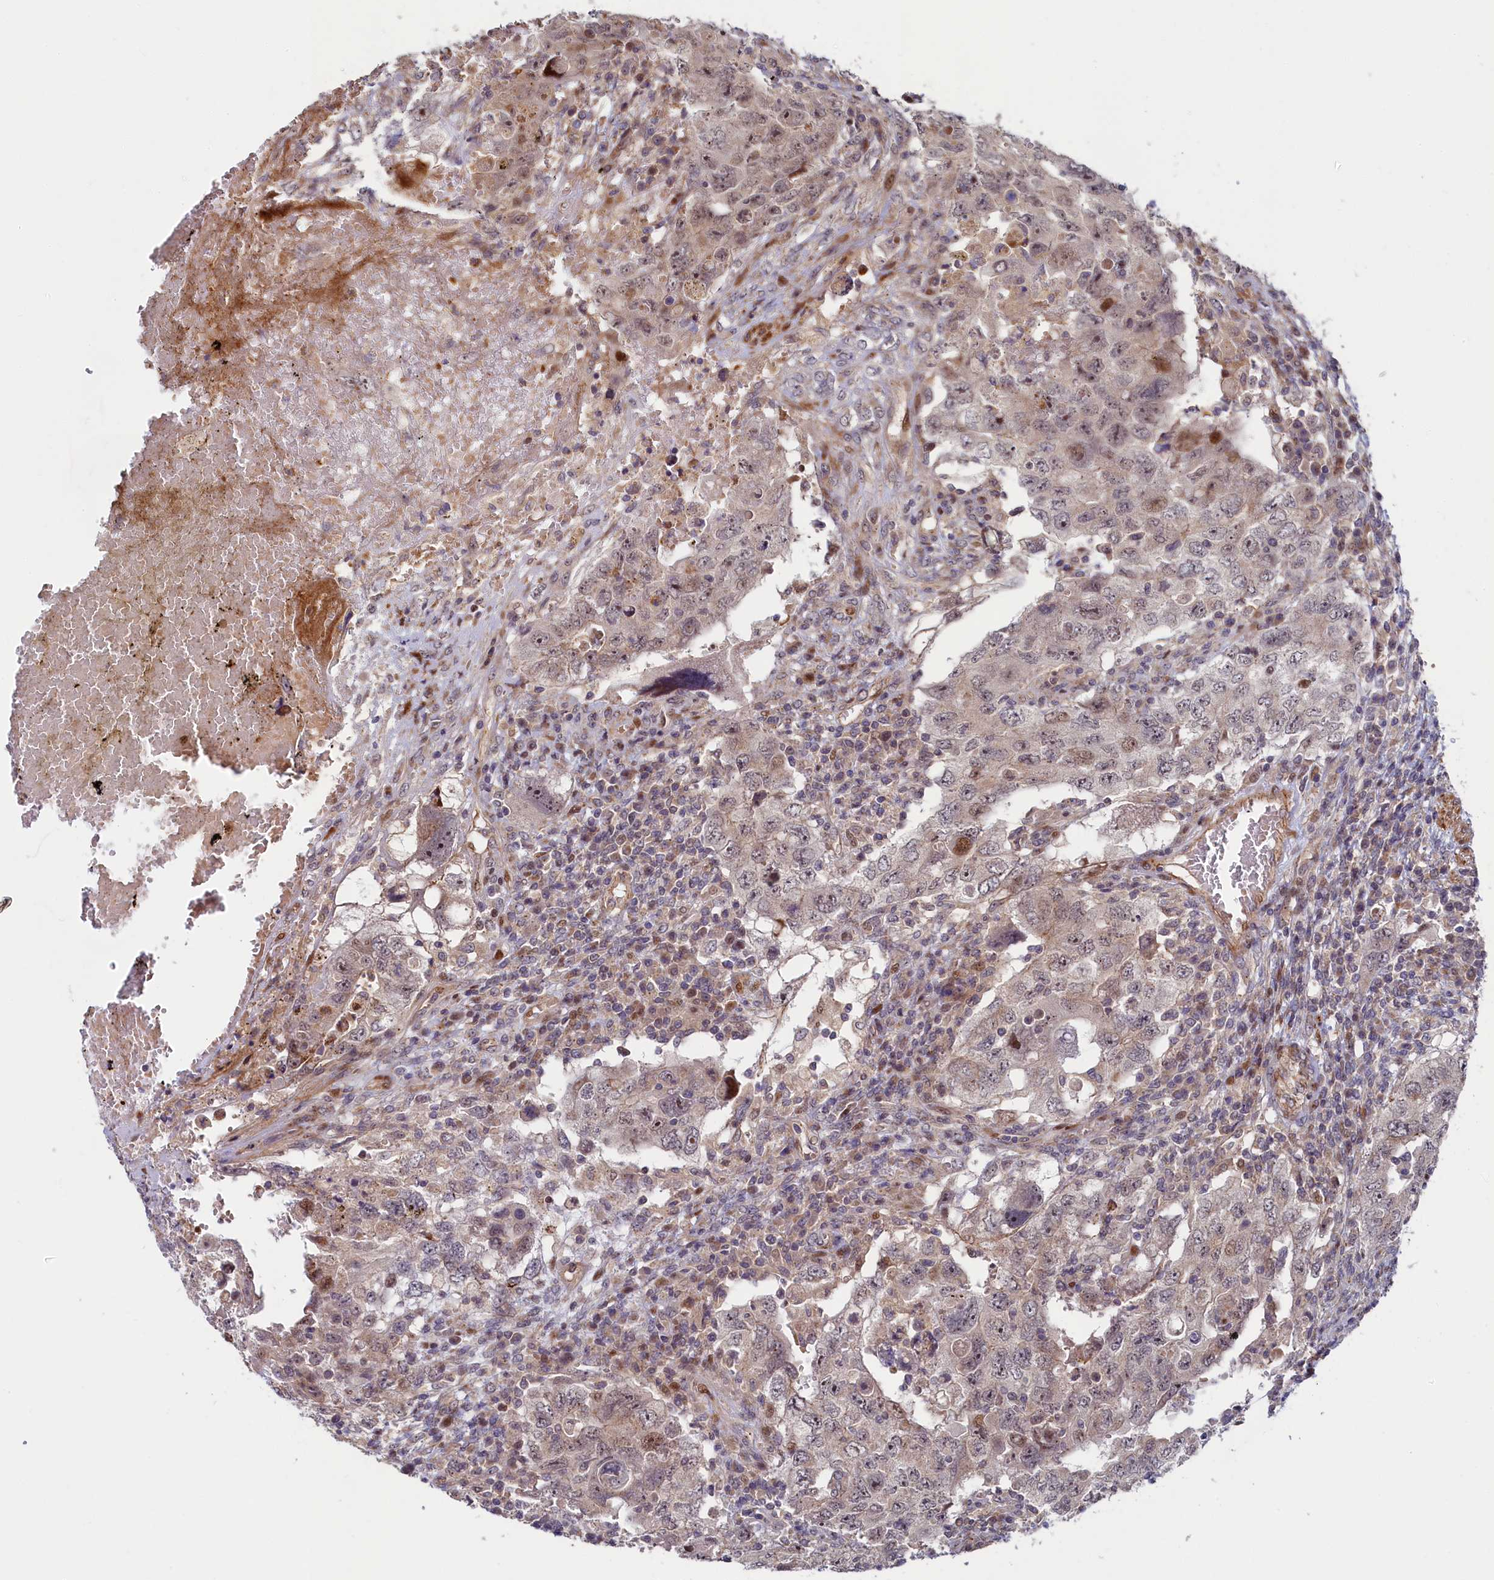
{"staining": {"intensity": "weak", "quantity": "25%-75%", "location": "cytoplasmic/membranous,nuclear"}, "tissue": "testis cancer", "cell_type": "Tumor cells", "image_type": "cancer", "snomed": [{"axis": "morphology", "description": "Carcinoma, Embryonal, NOS"}, {"axis": "topography", "description": "Testis"}], "caption": "Tumor cells exhibit low levels of weak cytoplasmic/membranous and nuclear expression in approximately 25%-75% of cells in testis embryonal carcinoma.", "gene": "PIK3C3", "patient": {"sex": "male", "age": 26}}